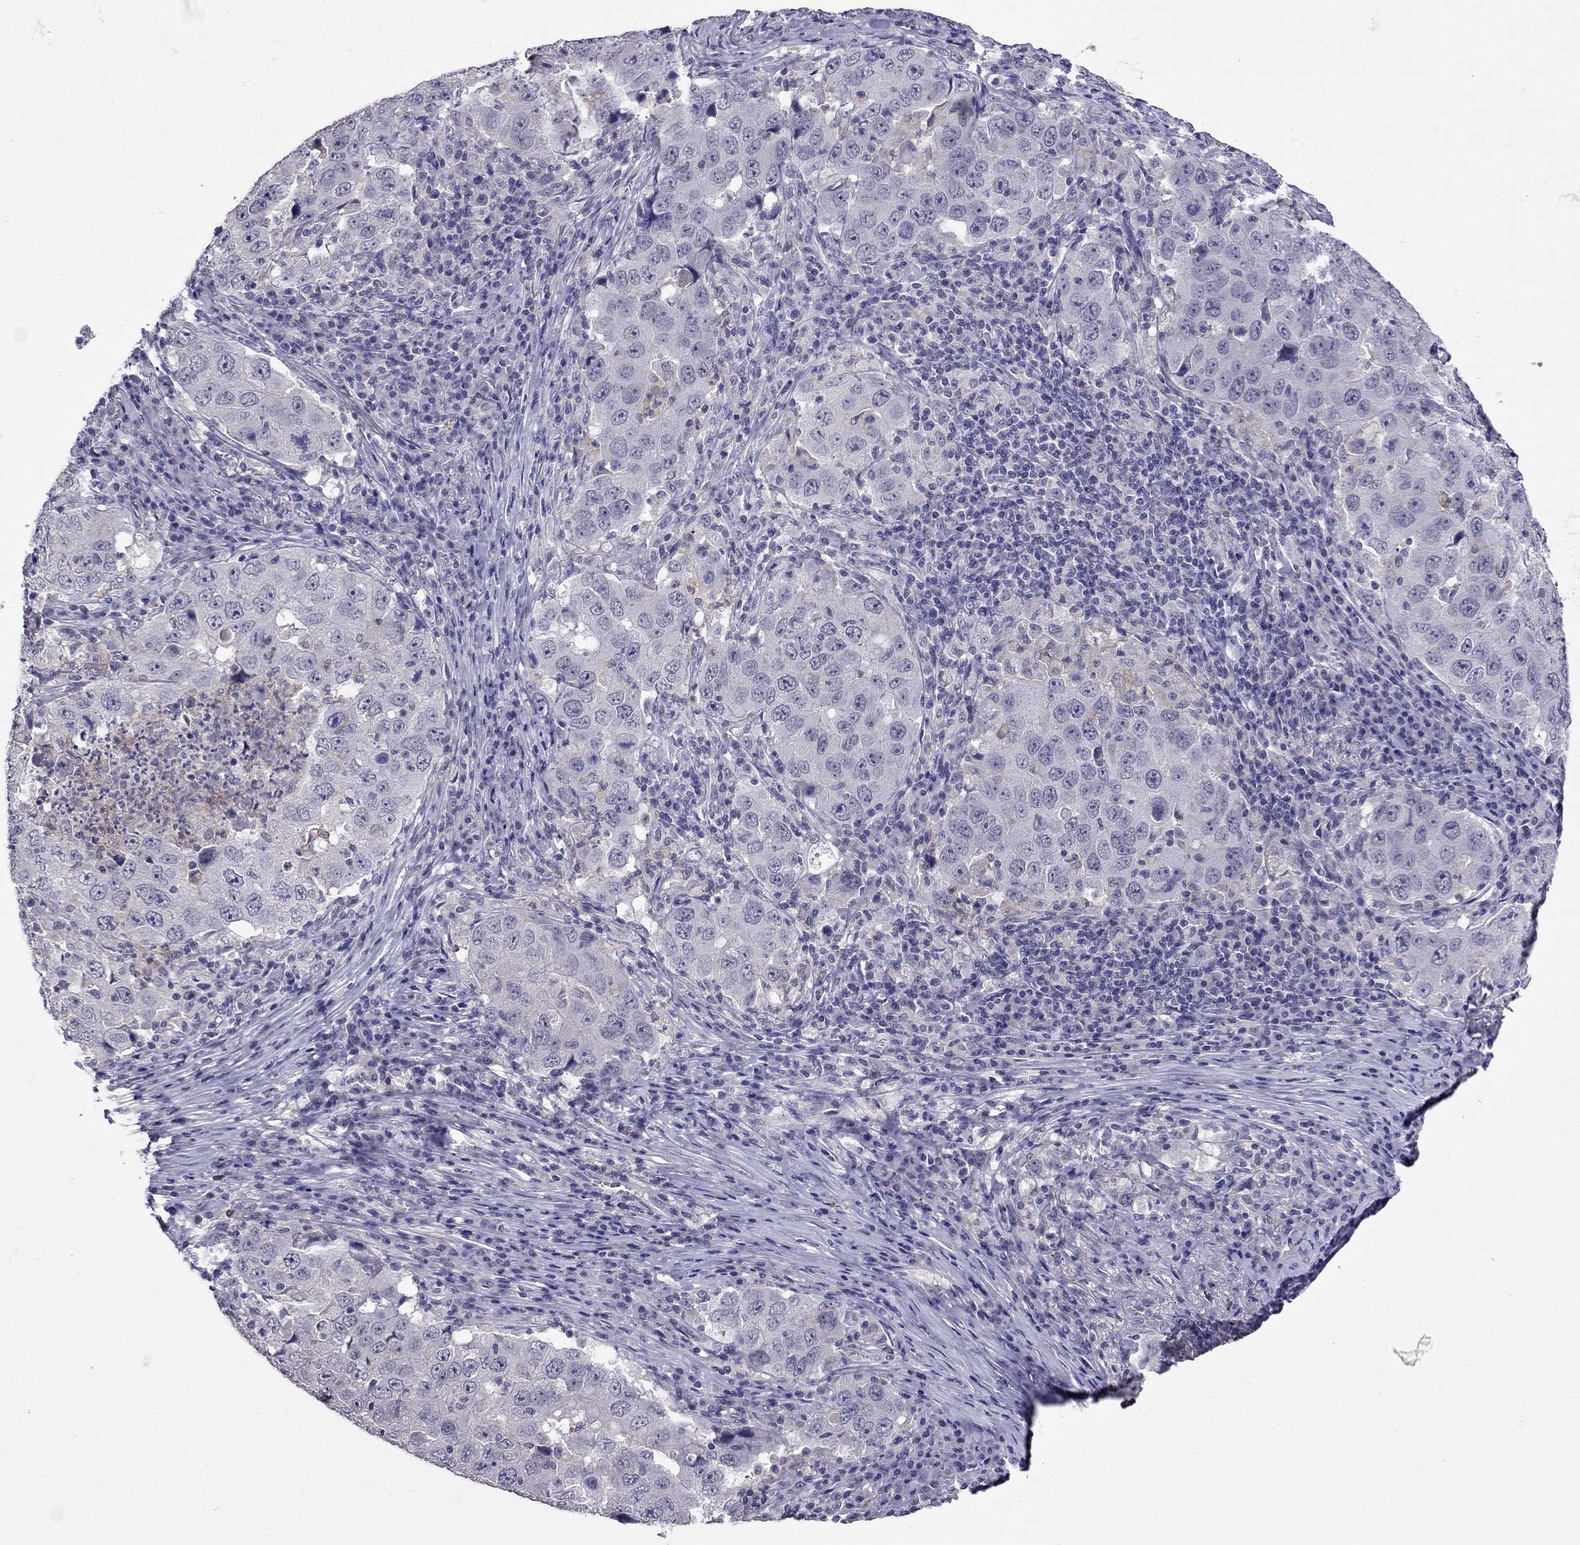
{"staining": {"intensity": "negative", "quantity": "none", "location": "none"}, "tissue": "lung cancer", "cell_type": "Tumor cells", "image_type": "cancer", "snomed": [{"axis": "morphology", "description": "Adenocarcinoma, NOS"}, {"axis": "topography", "description": "Lung"}], "caption": "Immunohistochemistry (IHC) image of lung adenocarcinoma stained for a protein (brown), which demonstrates no staining in tumor cells.", "gene": "AQP9", "patient": {"sex": "male", "age": 73}}